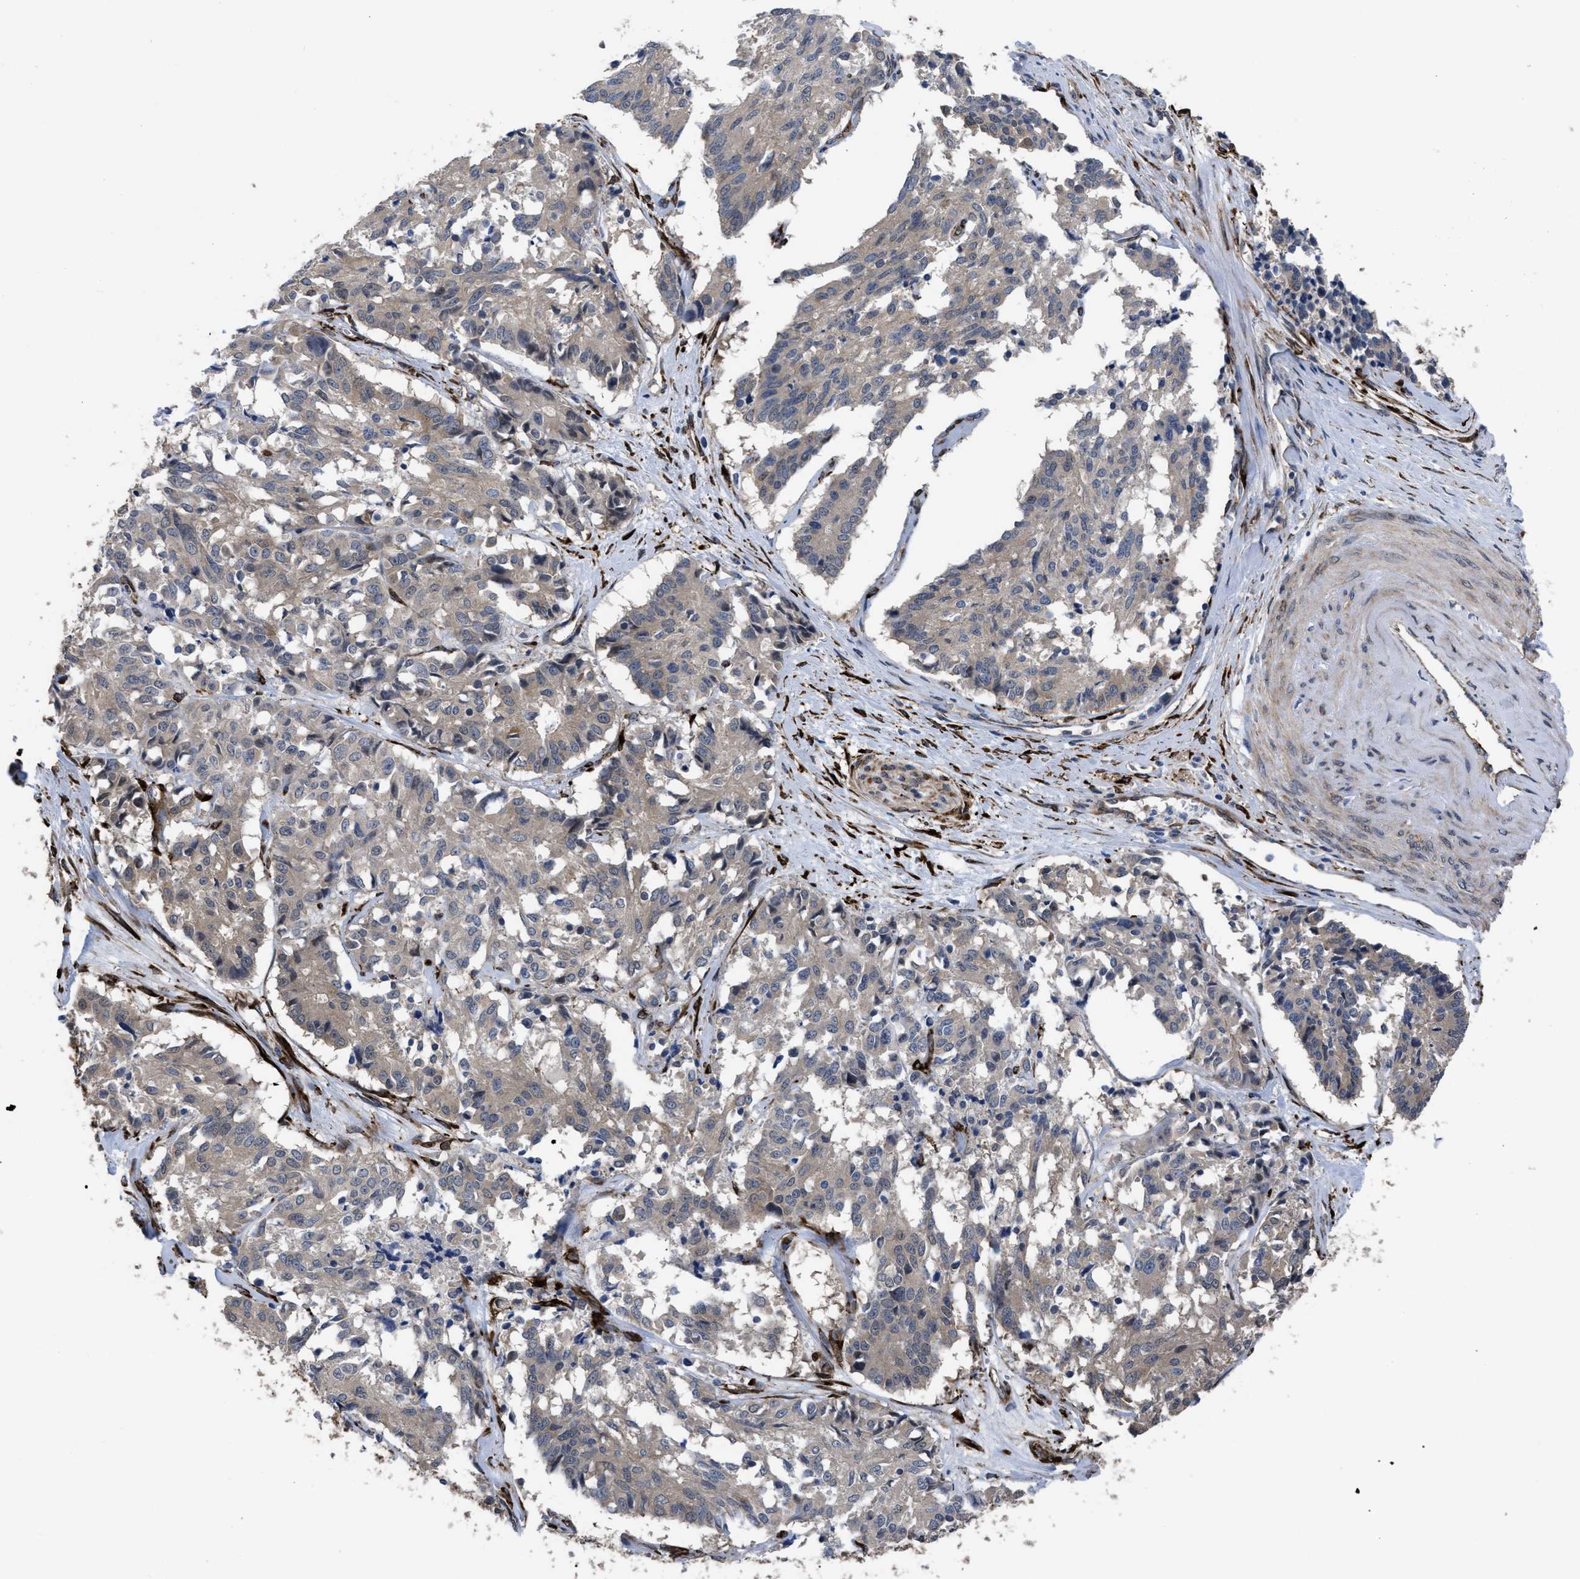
{"staining": {"intensity": "negative", "quantity": "none", "location": "none"}, "tissue": "cervical cancer", "cell_type": "Tumor cells", "image_type": "cancer", "snomed": [{"axis": "morphology", "description": "Squamous cell carcinoma, NOS"}, {"axis": "topography", "description": "Cervix"}], "caption": "IHC of squamous cell carcinoma (cervical) reveals no staining in tumor cells.", "gene": "SQLE", "patient": {"sex": "female", "age": 35}}